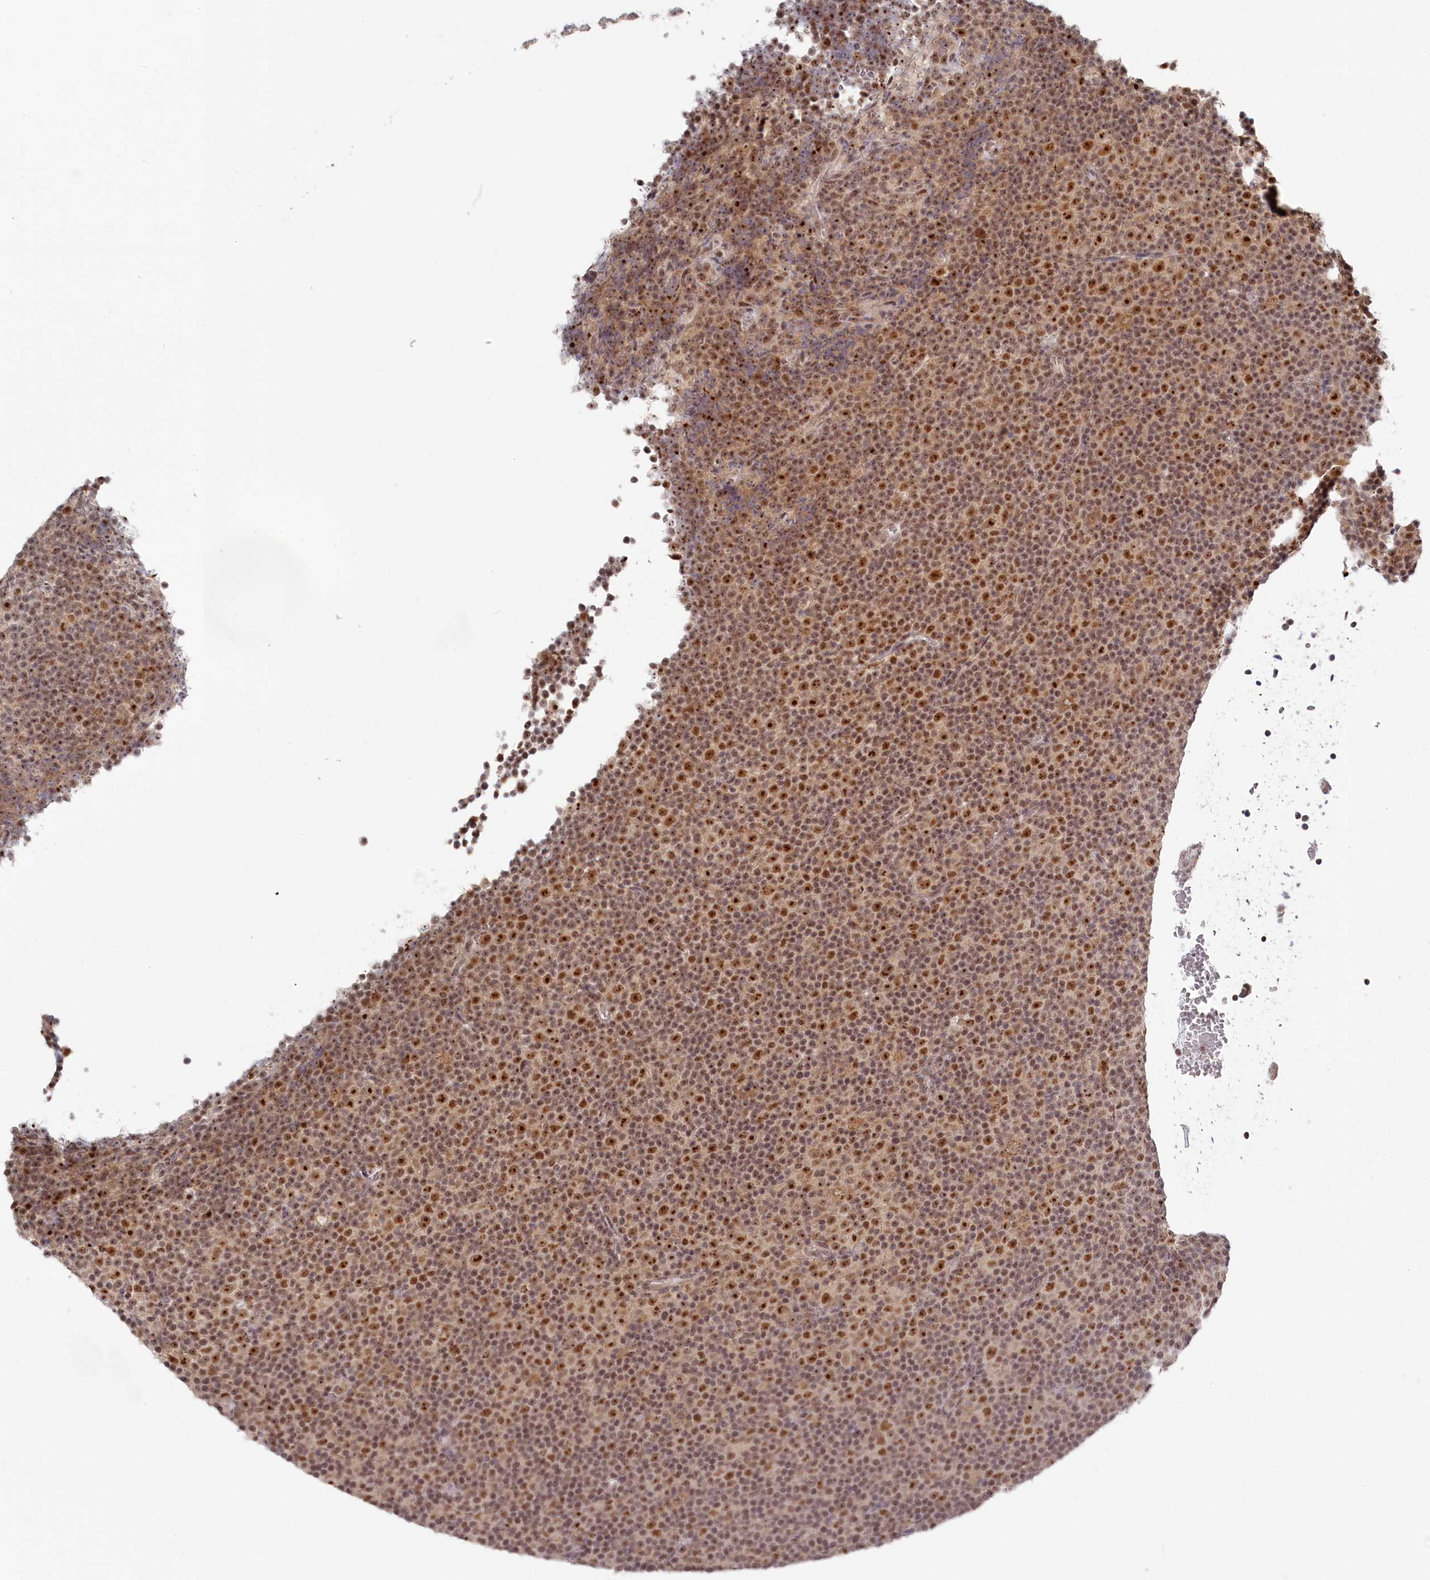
{"staining": {"intensity": "moderate", "quantity": ">75%", "location": "nuclear"}, "tissue": "lymphoma", "cell_type": "Tumor cells", "image_type": "cancer", "snomed": [{"axis": "morphology", "description": "Malignant lymphoma, non-Hodgkin's type, Low grade"}, {"axis": "topography", "description": "Lymph node"}], "caption": "Malignant lymphoma, non-Hodgkin's type (low-grade) was stained to show a protein in brown. There is medium levels of moderate nuclear staining in about >75% of tumor cells.", "gene": "EXOSC1", "patient": {"sex": "female", "age": 67}}